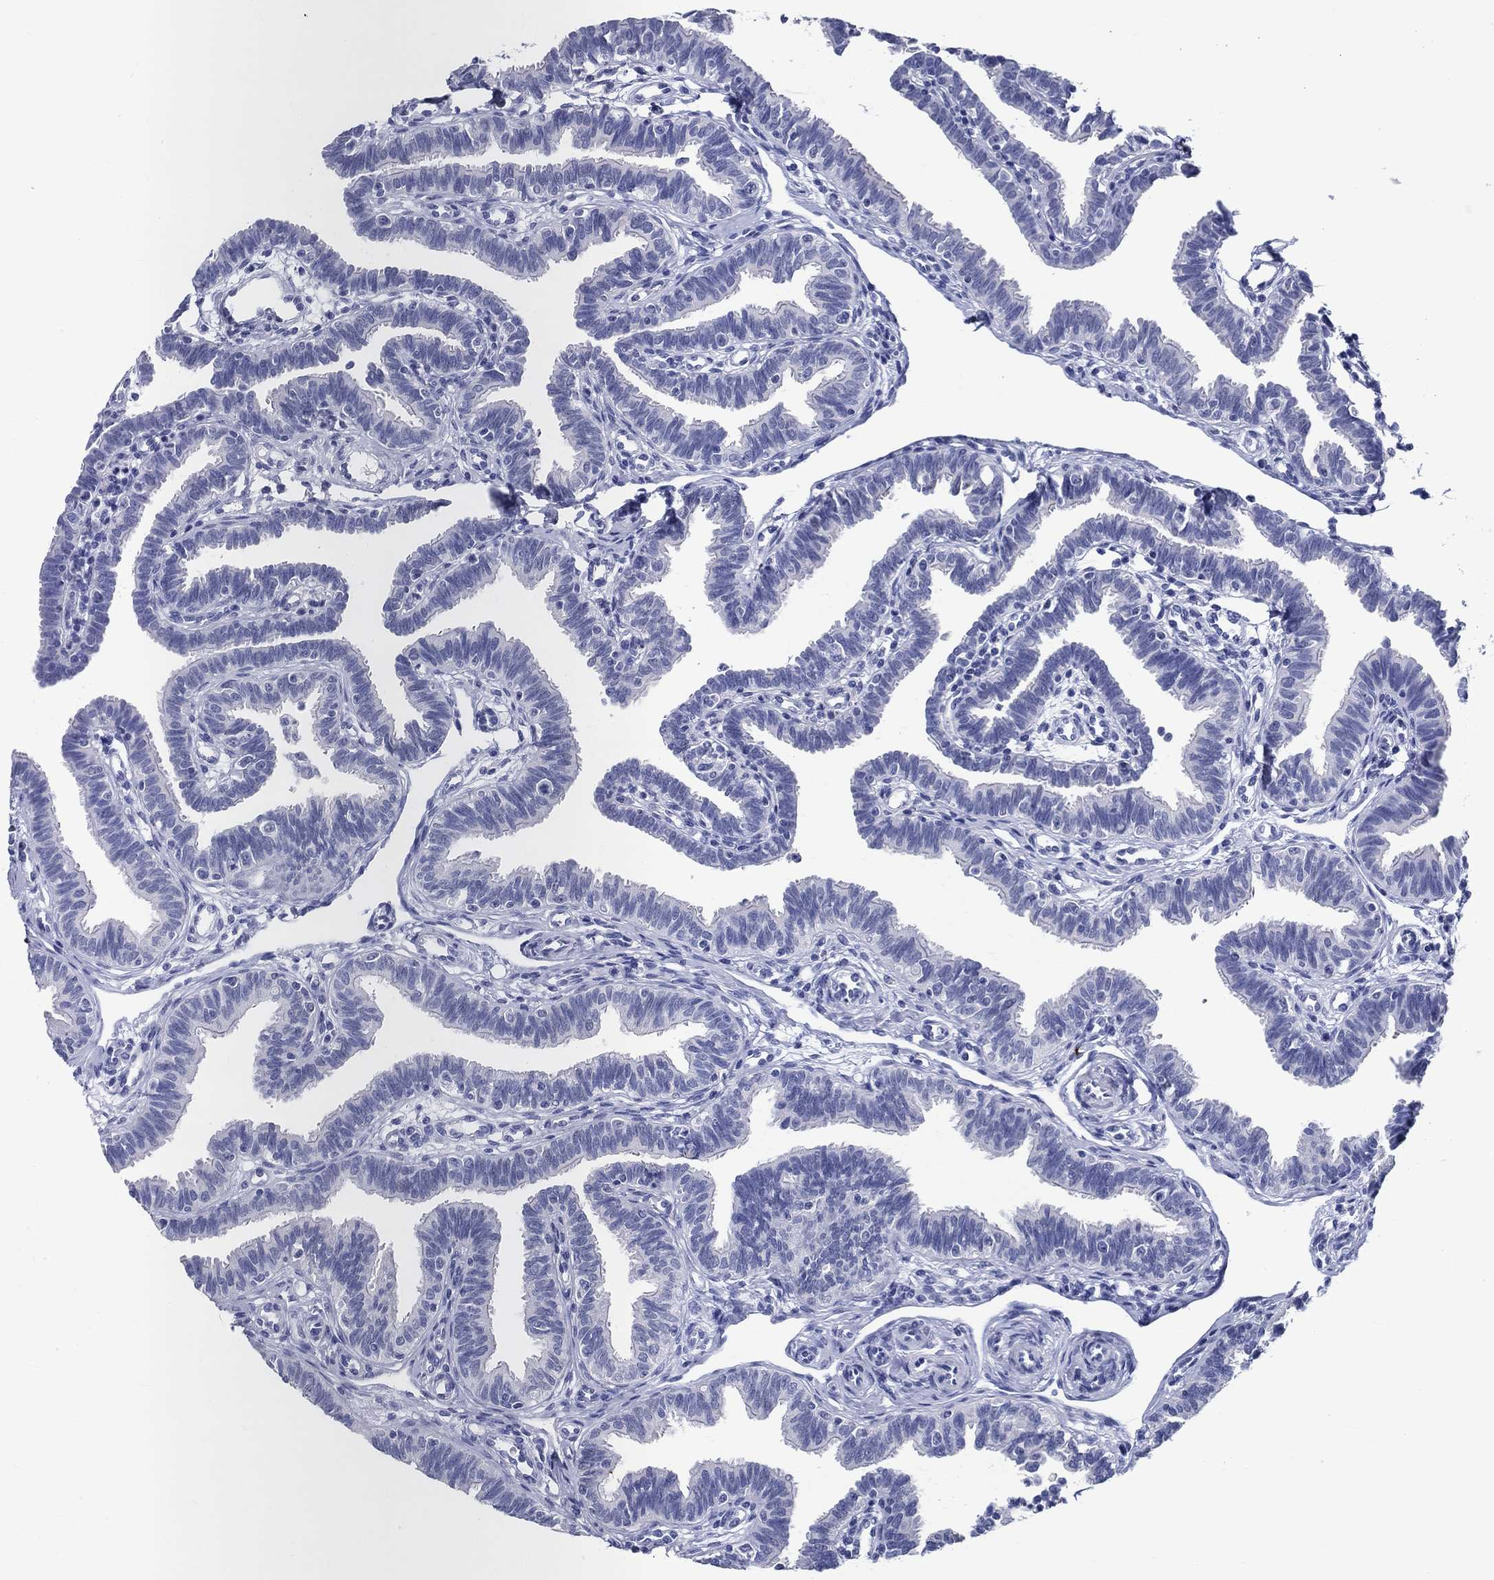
{"staining": {"intensity": "negative", "quantity": "none", "location": "none"}, "tissue": "fallopian tube", "cell_type": "Glandular cells", "image_type": "normal", "snomed": [{"axis": "morphology", "description": "Normal tissue, NOS"}, {"axis": "topography", "description": "Fallopian tube"}], "caption": "A high-resolution histopathology image shows immunohistochemistry (IHC) staining of normal fallopian tube, which reveals no significant positivity in glandular cells.", "gene": "BSPRY", "patient": {"sex": "female", "age": 36}}